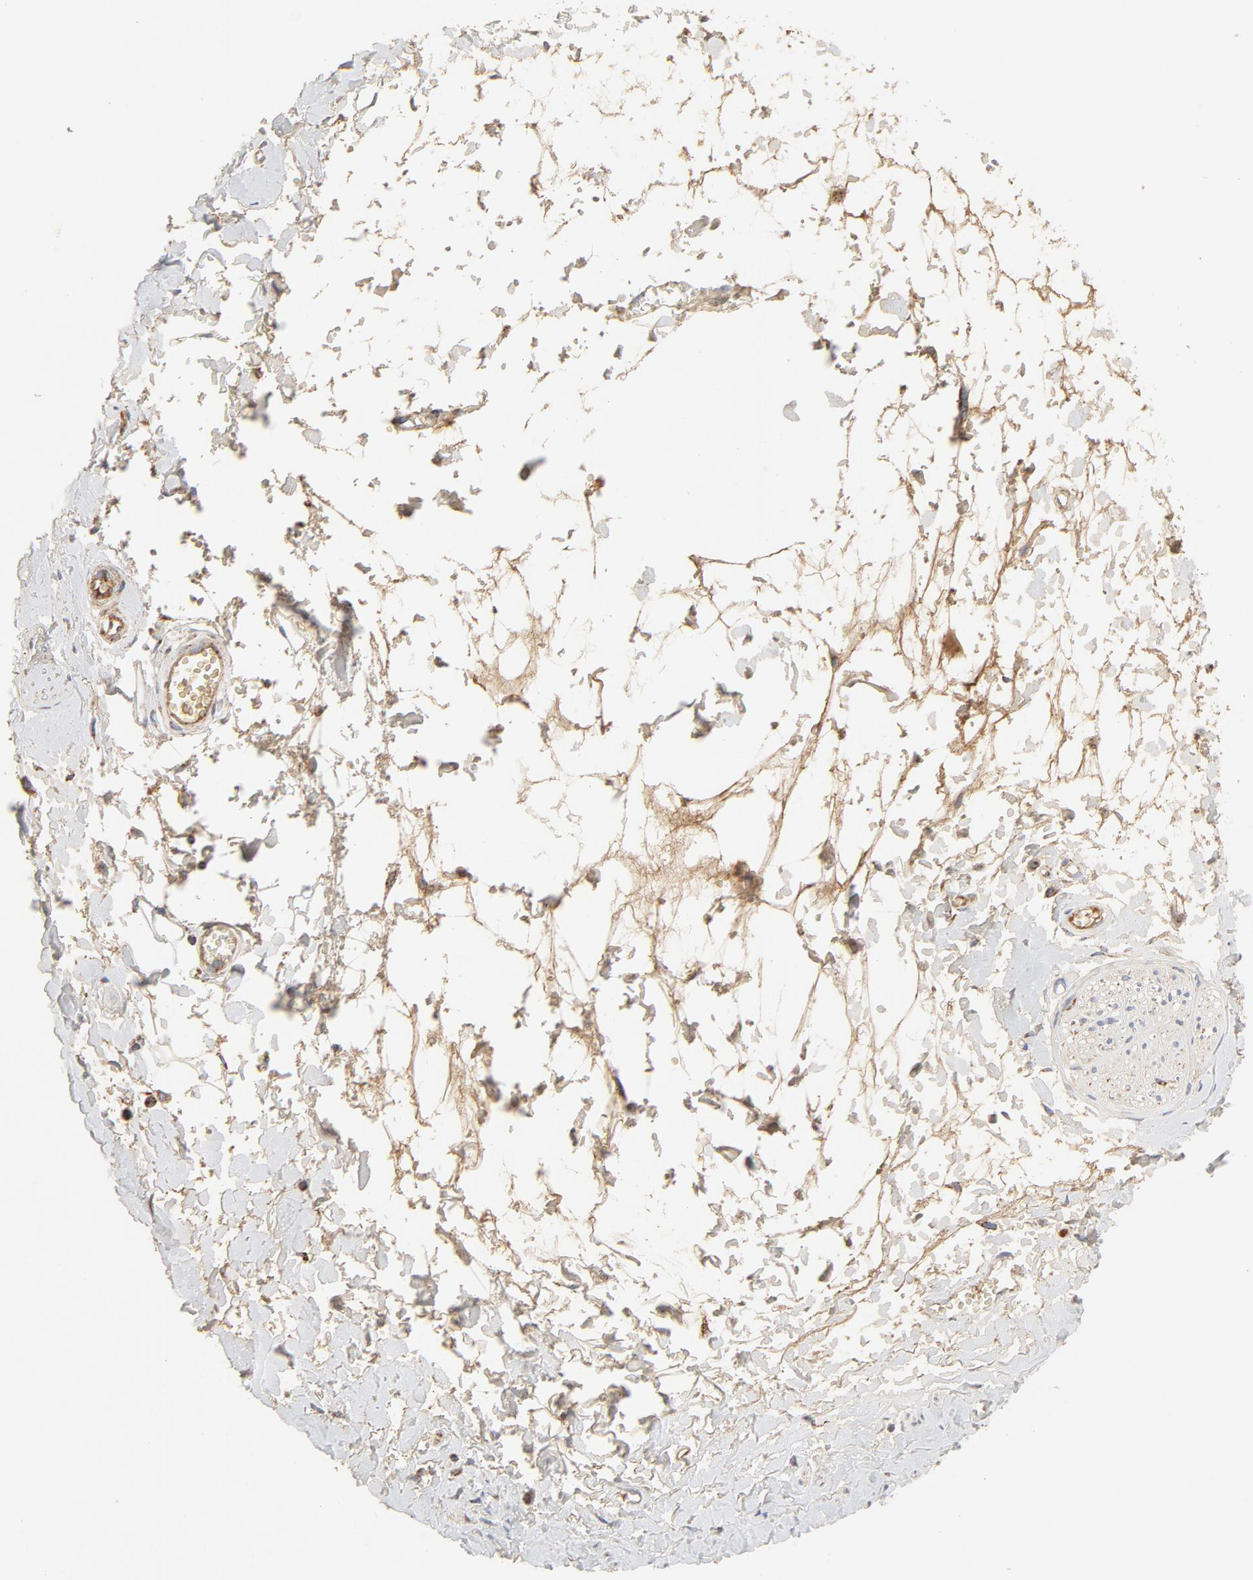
{"staining": {"intensity": "moderate", "quantity": "25%-75%", "location": "cytoplasmic/membranous"}, "tissue": "adipose tissue", "cell_type": "Adipocytes", "image_type": "normal", "snomed": [{"axis": "morphology", "description": "Normal tissue, NOS"}, {"axis": "morphology", "description": "Inflammation, NOS"}, {"axis": "topography", "description": "Salivary gland"}, {"axis": "topography", "description": "Peripheral nerve tissue"}], "caption": "A high-resolution image shows IHC staining of unremarkable adipose tissue, which reveals moderate cytoplasmic/membranous staining in approximately 25%-75% of adipocytes.", "gene": "PCNX4", "patient": {"sex": "female", "age": 75}}